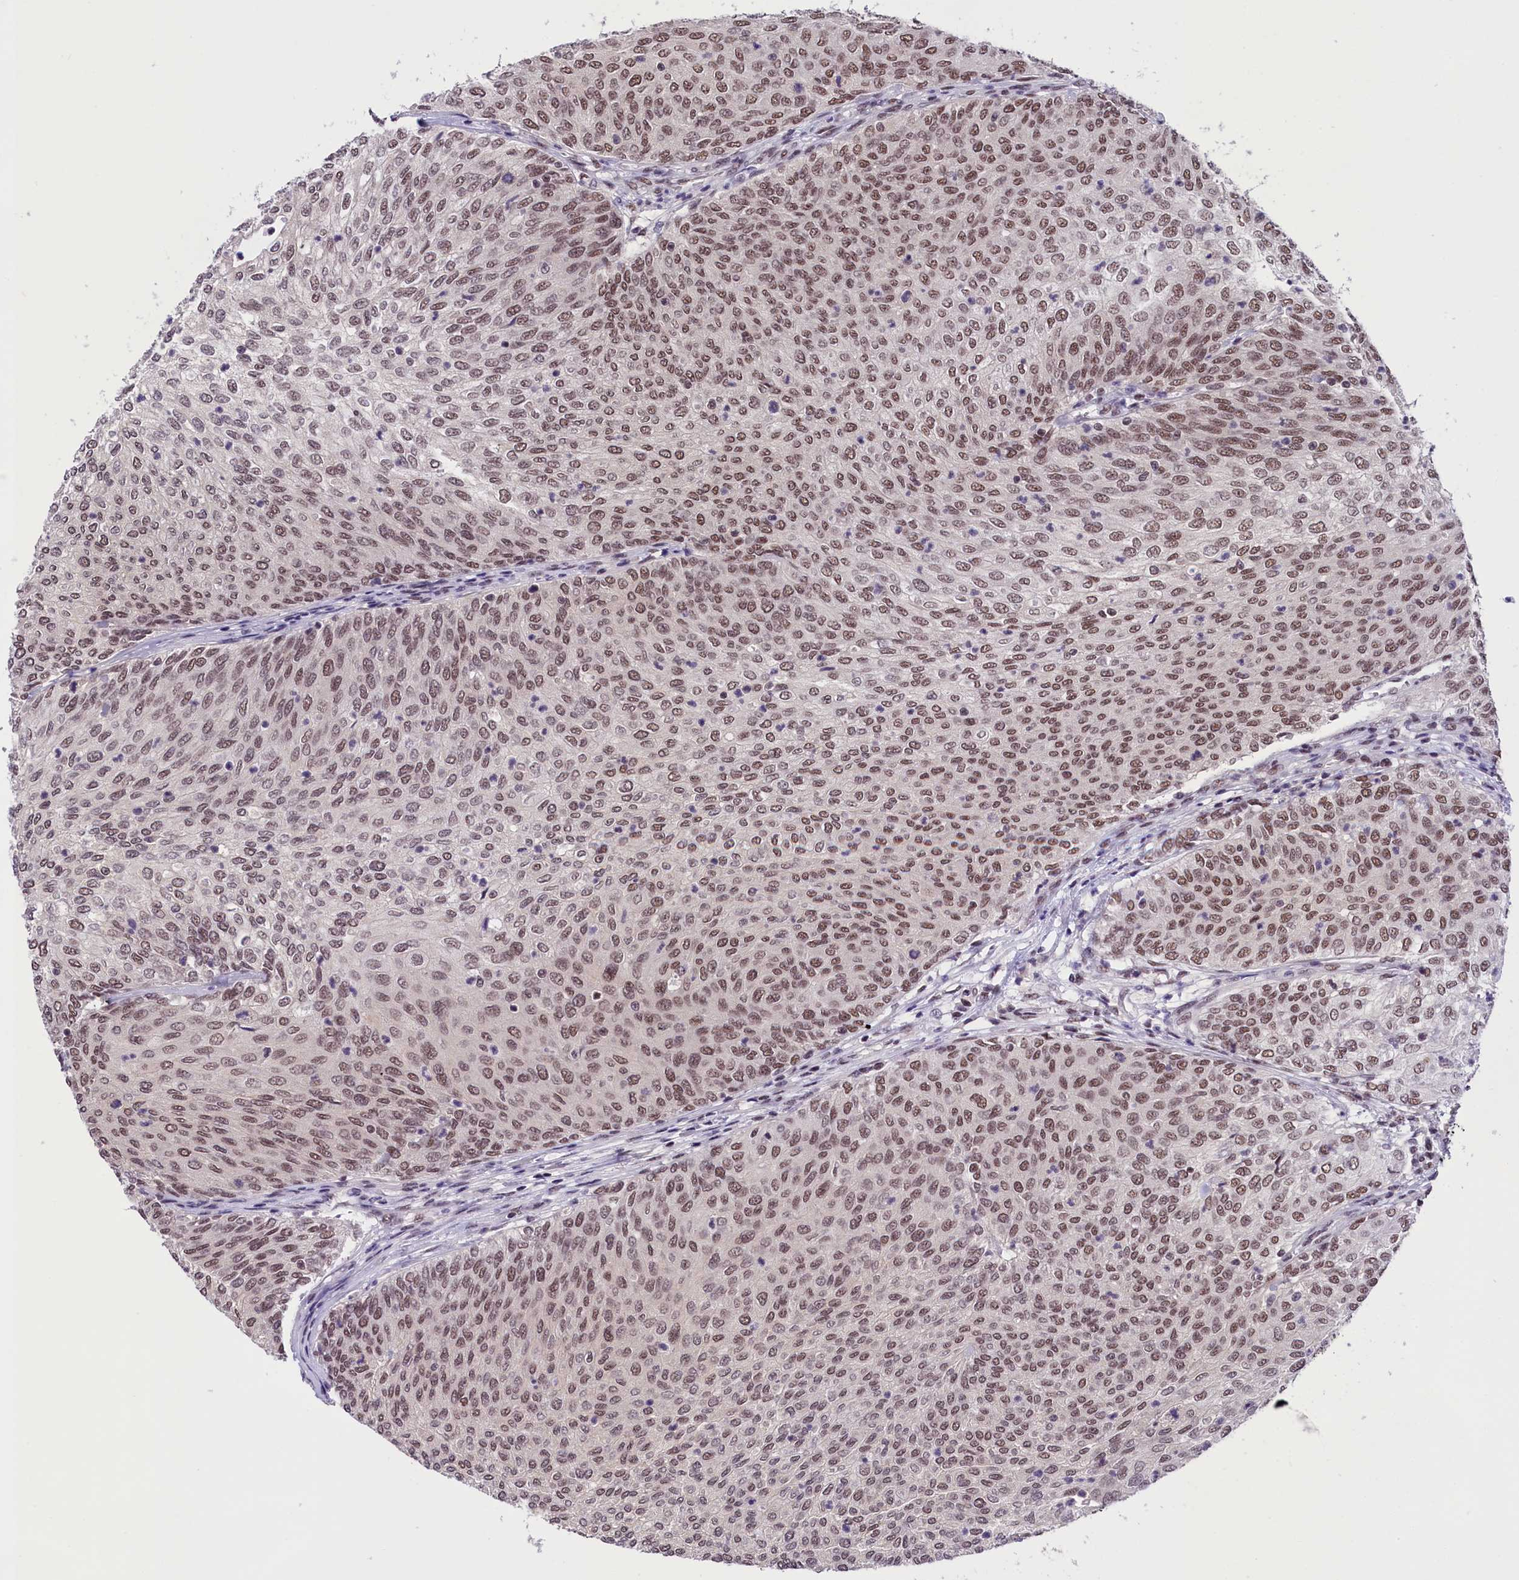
{"staining": {"intensity": "moderate", "quantity": ">75%", "location": "nuclear"}, "tissue": "urothelial cancer", "cell_type": "Tumor cells", "image_type": "cancer", "snomed": [{"axis": "morphology", "description": "Urothelial carcinoma, Low grade"}, {"axis": "topography", "description": "Urinary bladder"}], "caption": "Protein analysis of urothelial carcinoma (low-grade) tissue demonstrates moderate nuclear staining in about >75% of tumor cells.", "gene": "ZC3H4", "patient": {"sex": "female", "age": 79}}